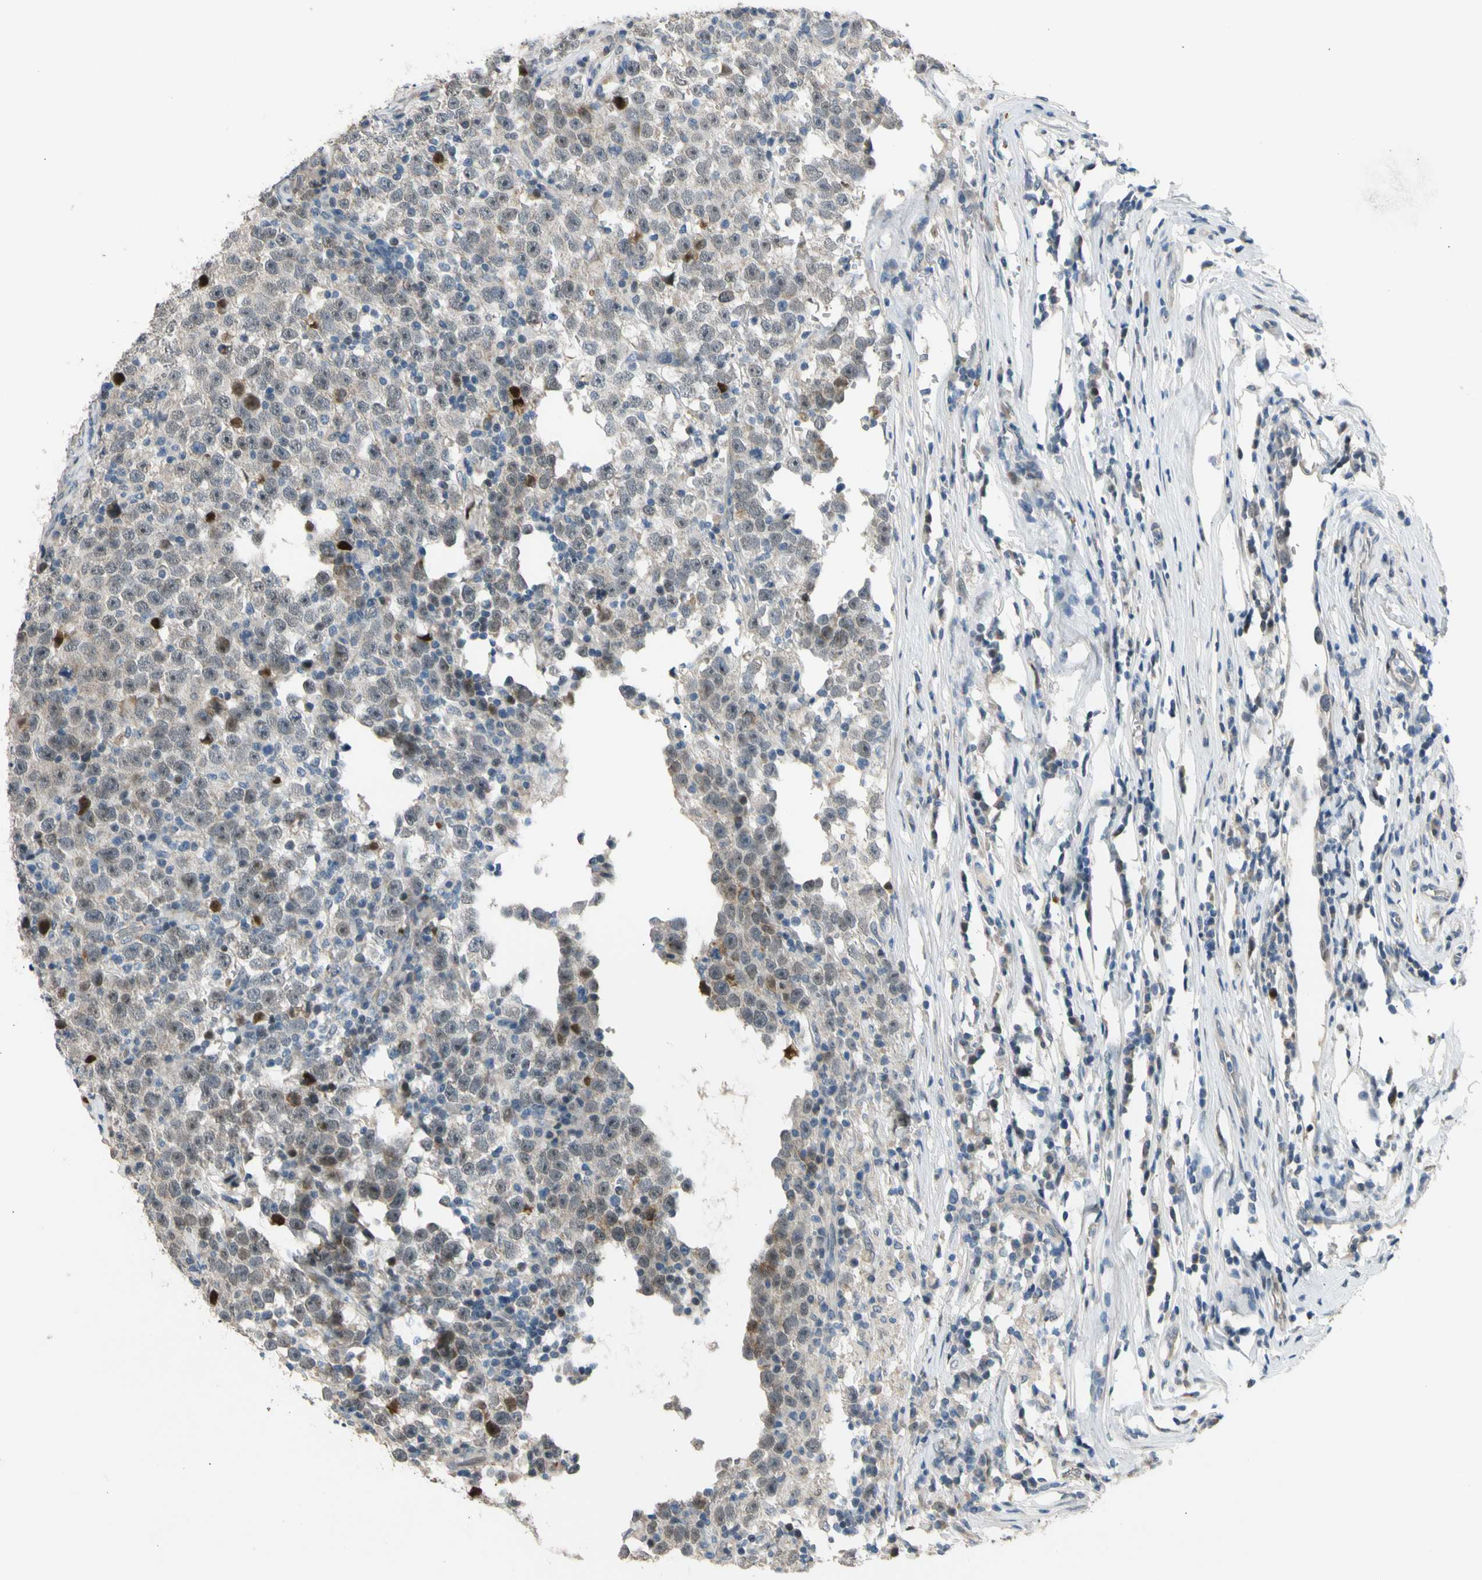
{"staining": {"intensity": "weak", "quantity": "25%-75%", "location": "cytoplasmic/membranous,nuclear"}, "tissue": "testis cancer", "cell_type": "Tumor cells", "image_type": "cancer", "snomed": [{"axis": "morphology", "description": "Seminoma, NOS"}, {"axis": "topography", "description": "Testis"}], "caption": "Testis seminoma was stained to show a protein in brown. There is low levels of weak cytoplasmic/membranous and nuclear staining in about 25%-75% of tumor cells. Nuclei are stained in blue.", "gene": "ZNF184", "patient": {"sex": "male", "age": 43}}